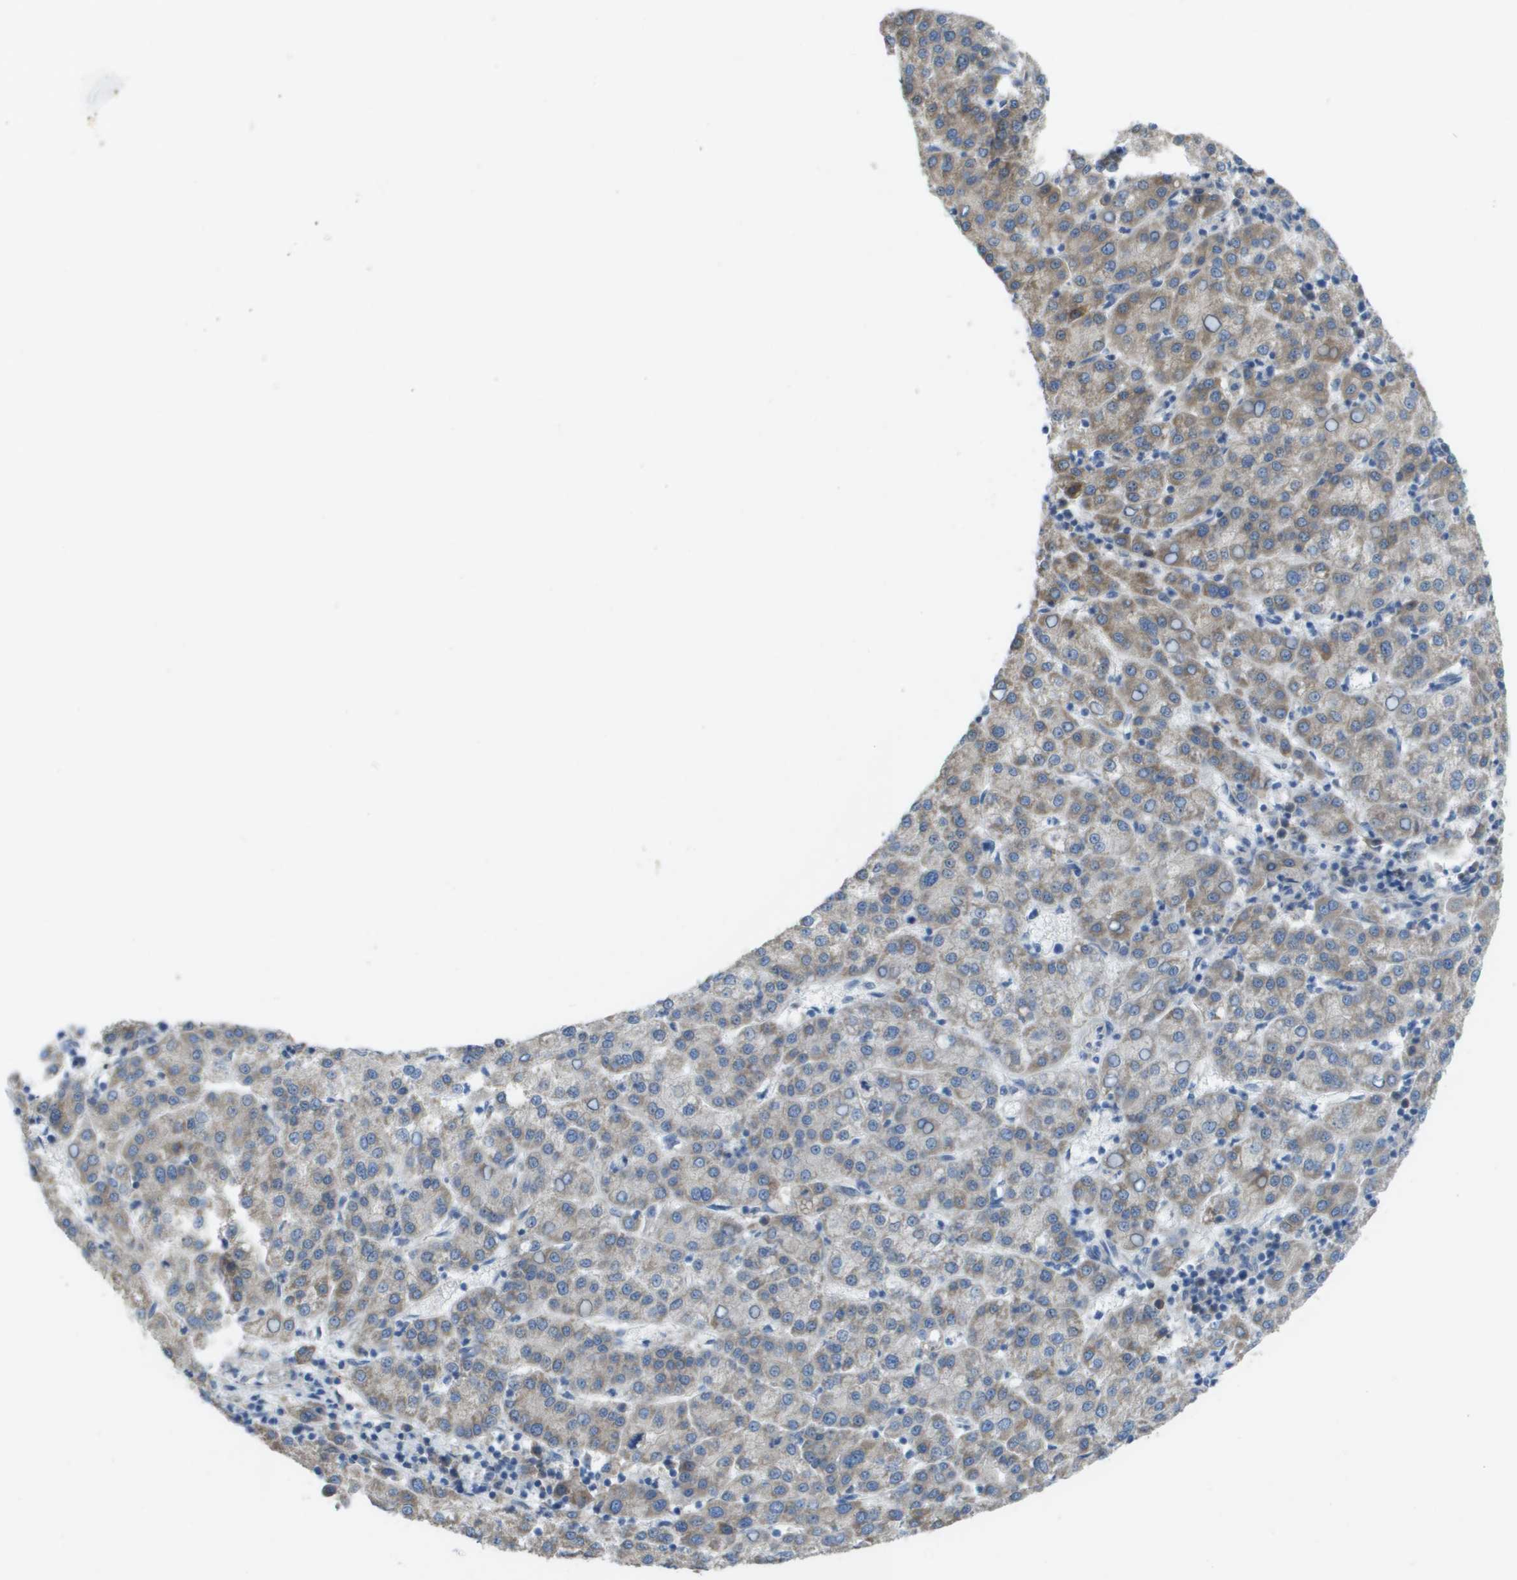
{"staining": {"intensity": "weak", "quantity": ">75%", "location": "cytoplasmic/membranous"}, "tissue": "liver cancer", "cell_type": "Tumor cells", "image_type": "cancer", "snomed": [{"axis": "morphology", "description": "Carcinoma, Hepatocellular, NOS"}, {"axis": "topography", "description": "Liver"}], "caption": "DAB (3,3'-diaminobenzidine) immunohistochemical staining of human liver hepatocellular carcinoma demonstrates weak cytoplasmic/membranous protein positivity in about >75% of tumor cells.", "gene": "CLCN2", "patient": {"sex": "female", "age": 58}}